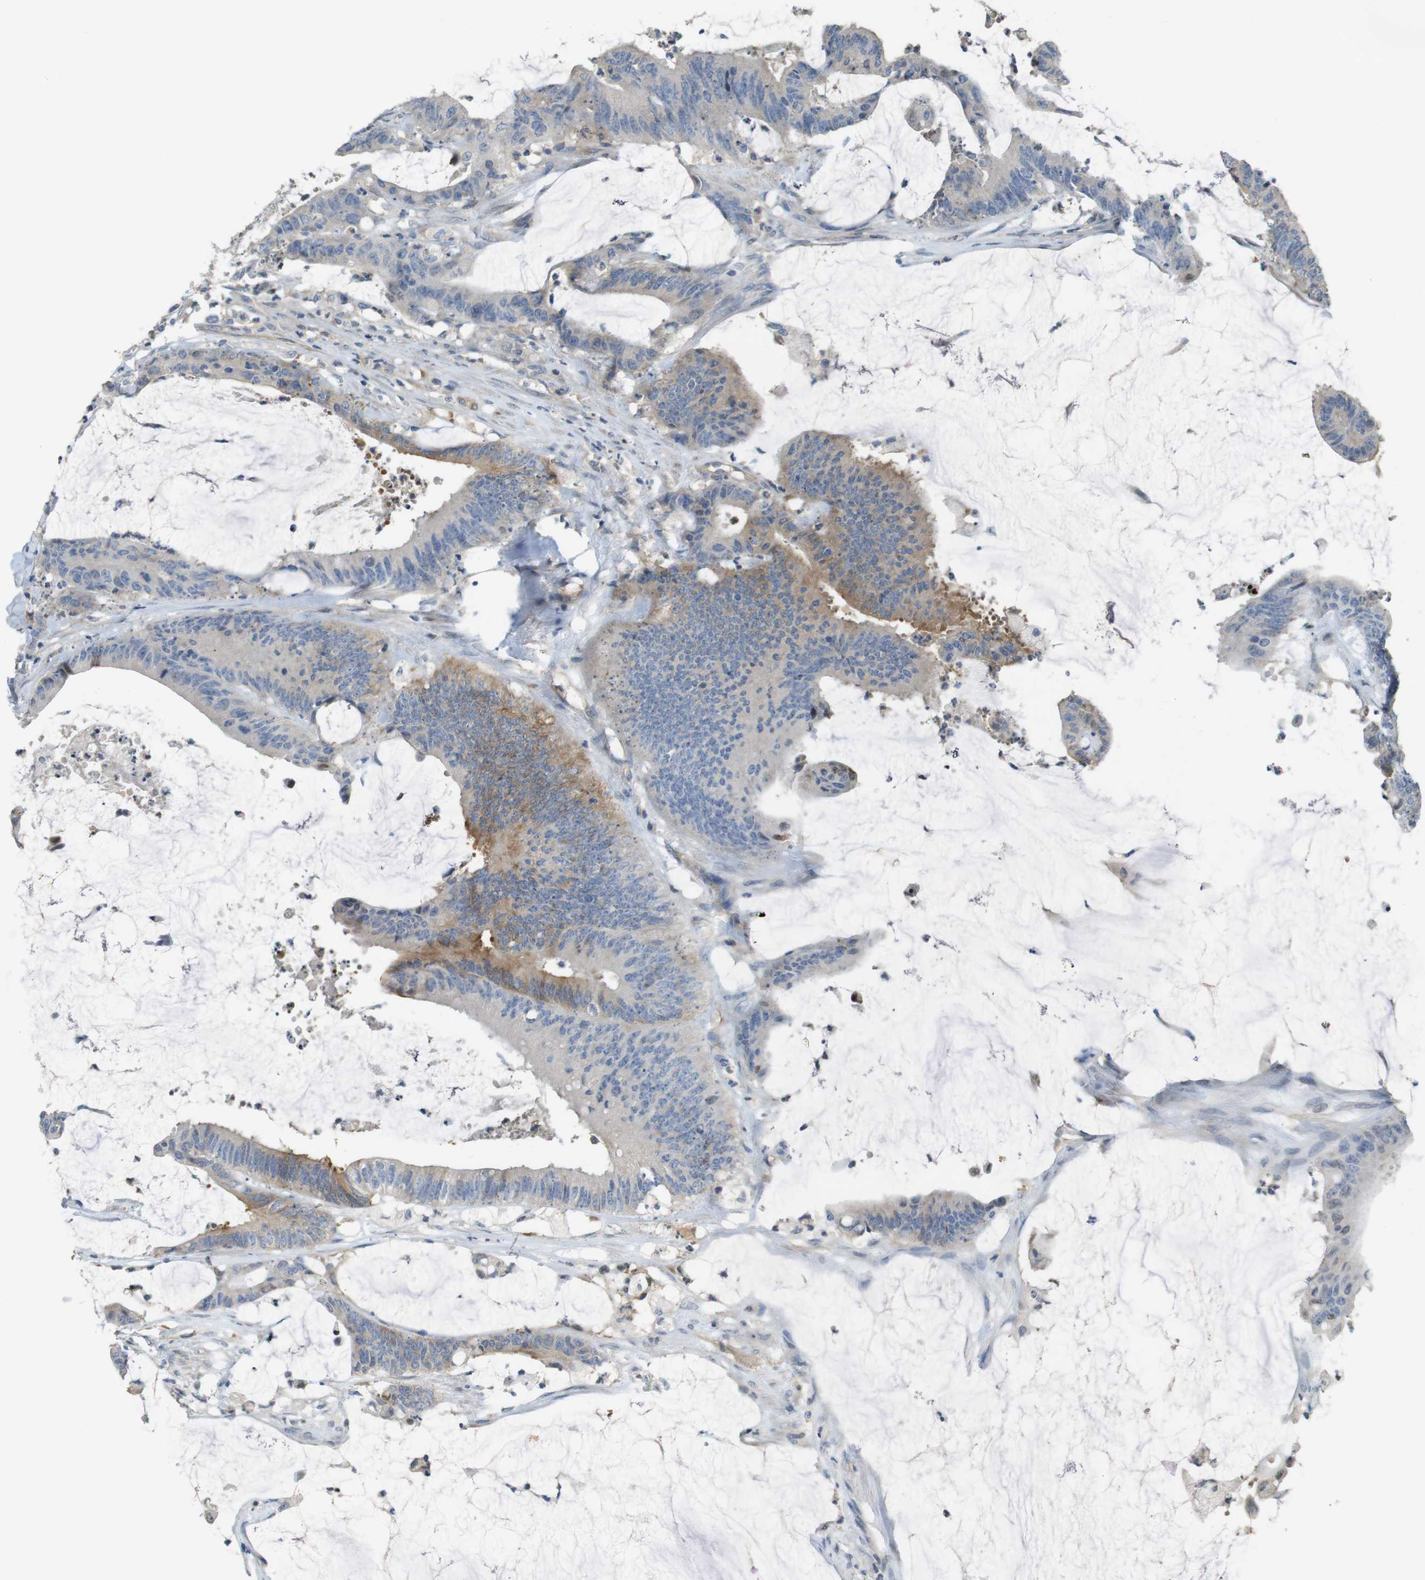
{"staining": {"intensity": "moderate", "quantity": "<25%", "location": "cytoplasmic/membranous"}, "tissue": "colorectal cancer", "cell_type": "Tumor cells", "image_type": "cancer", "snomed": [{"axis": "morphology", "description": "Adenocarcinoma, NOS"}, {"axis": "topography", "description": "Rectum"}], "caption": "Protein expression analysis of human adenocarcinoma (colorectal) reveals moderate cytoplasmic/membranous positivity in approximately <25% of tumor cells. The protein of interest is shown in brown color, while the nuclei are stained blue.", "gene": "PCDH10", "patient": {"sex": "female", "age": 66}}